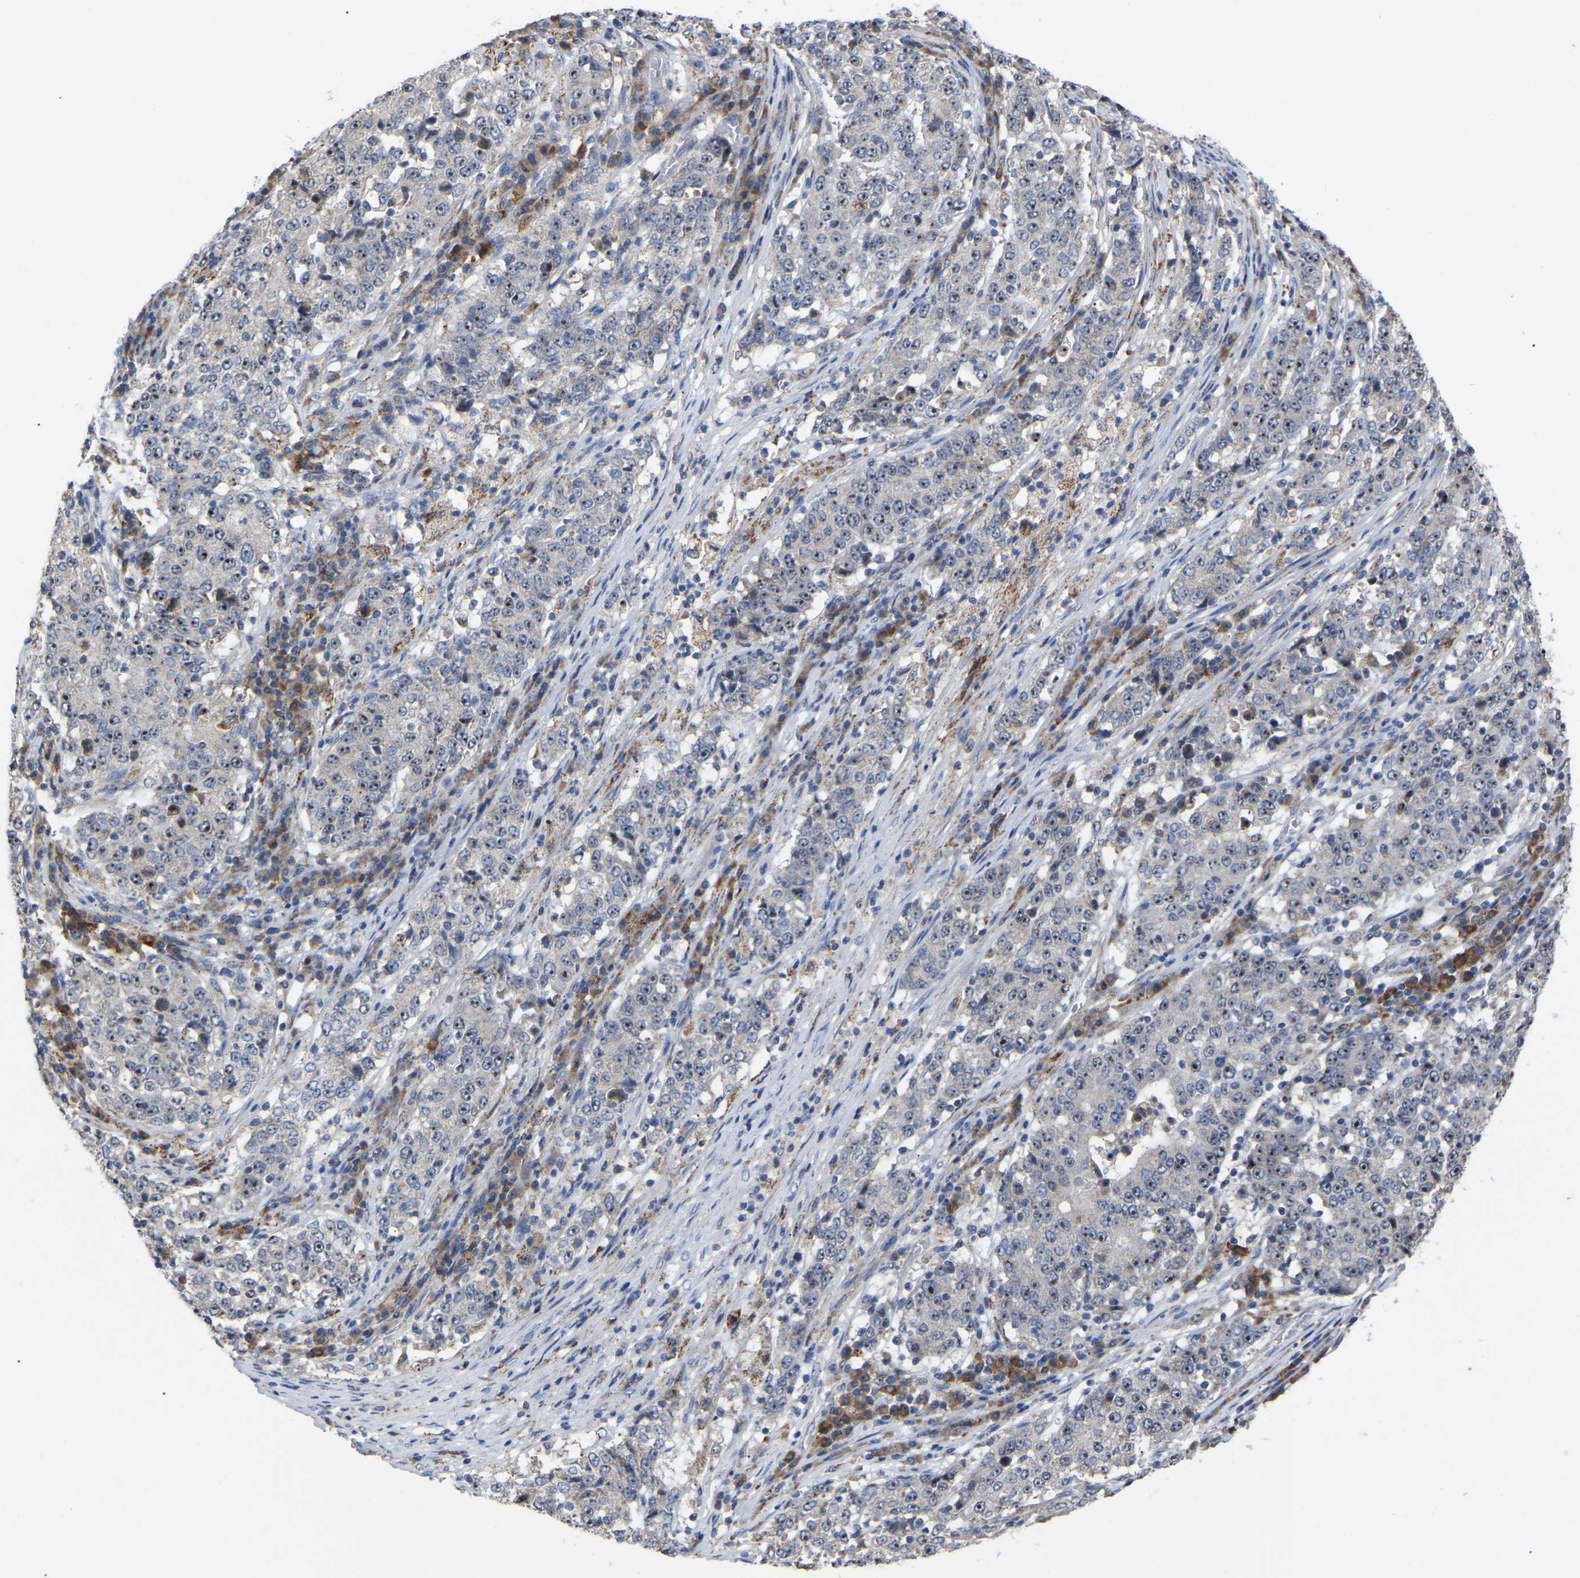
{"staining": {"intensity": "strong", "quantity": ">75%", "location": "nuclear"}, "tissue": "stomach cancer", "cell_type": "Tumor cells", "image_type": "cancer", "snomed": [{"axis": "morphology", "description": "Adenocarcinoma, NOS"}, {"axis": "topography", "description": "Stomach"}], "caption": "The micrograph demonstrates staining of adenocarcinoma (stomach), revealing strong nuclear protein positivity (brown color) within tumor cells.", "gene": "NOP53", "patient": {"sex": "male", "age": 59}}